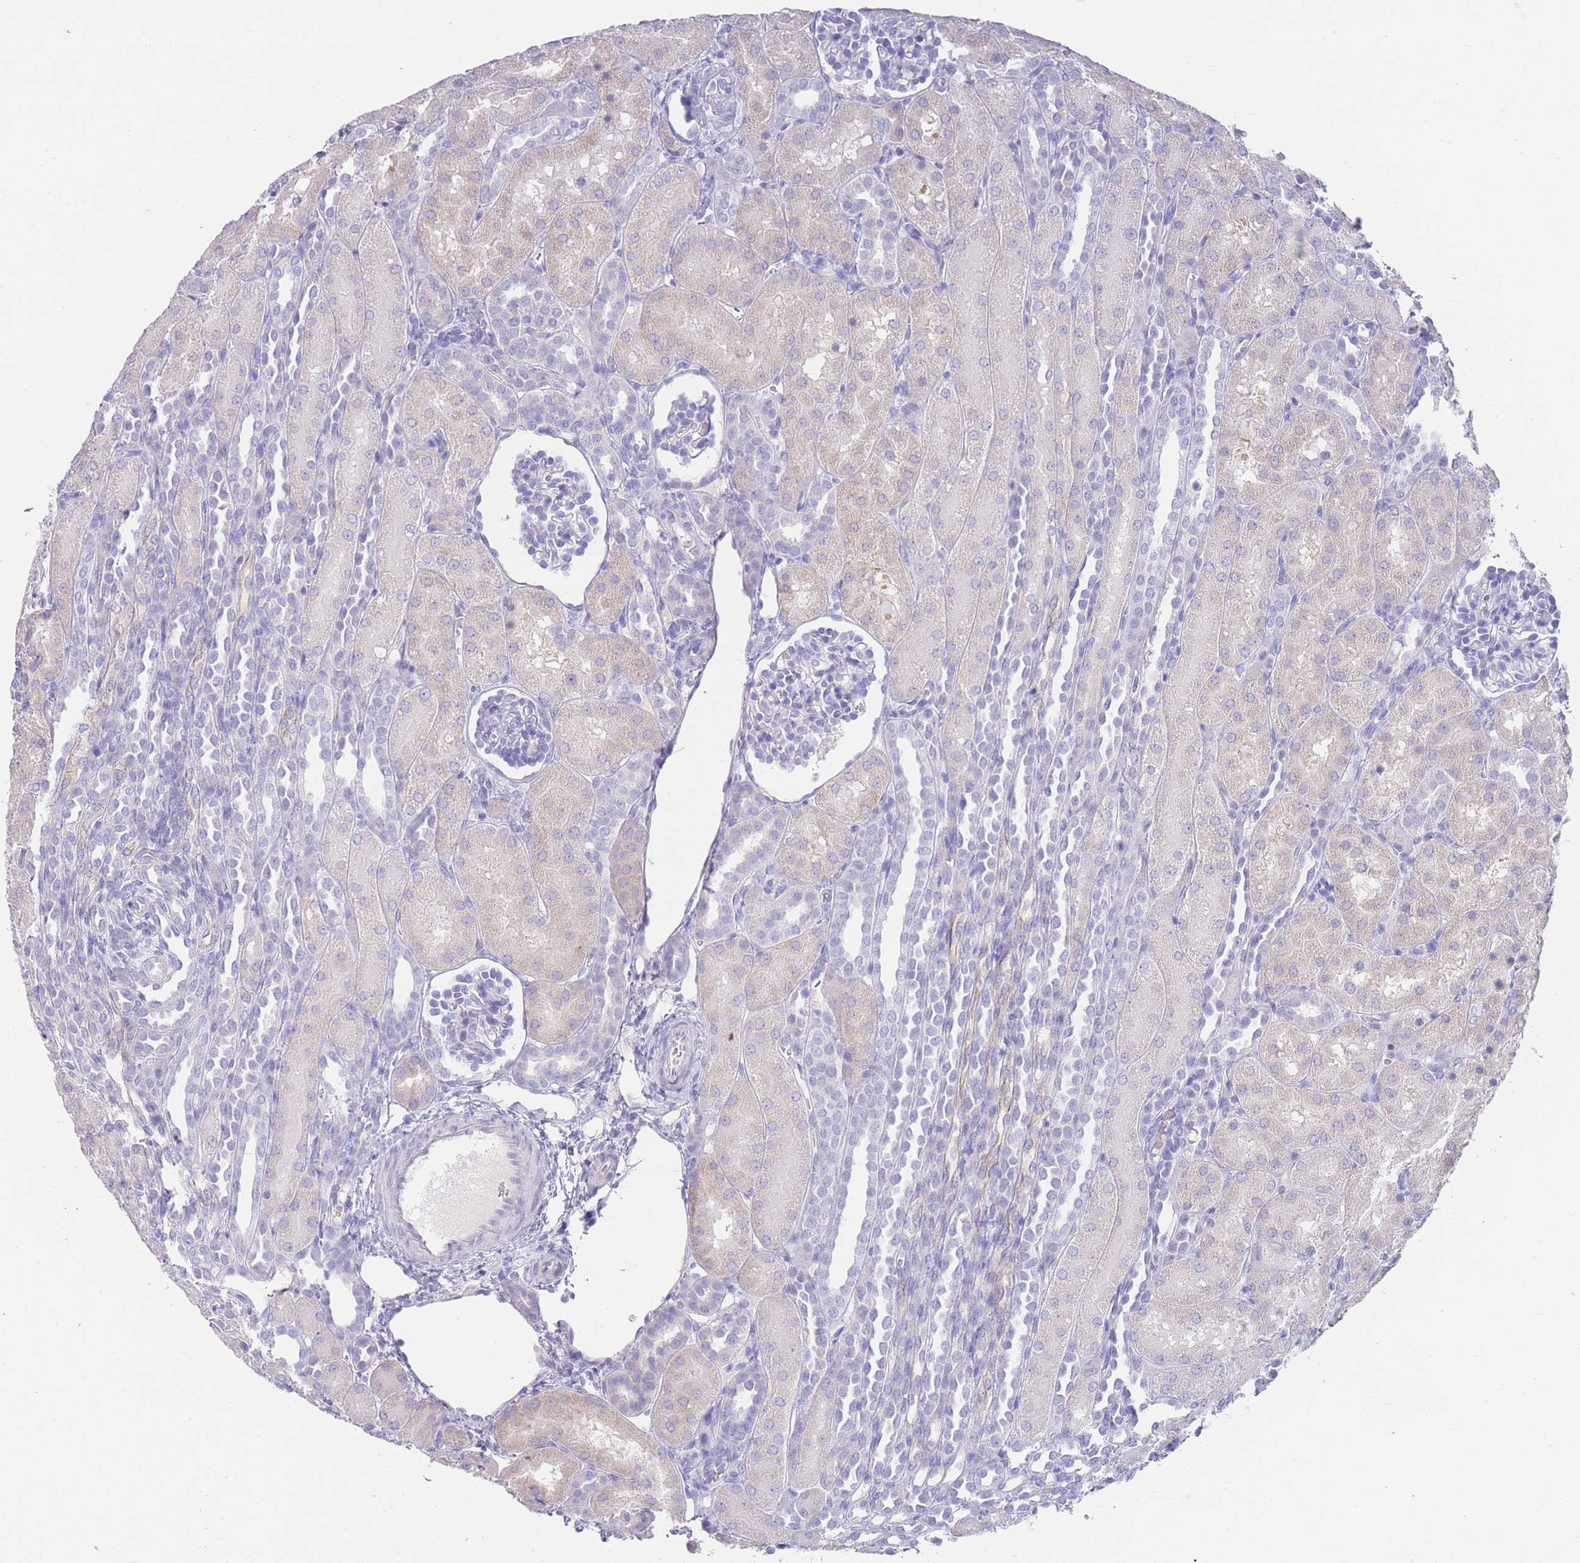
{"staining": {"intensity": "negative", "quantity": "none", "location": "none"}, "tissue": "kidney", "cell_type": "Cells in glomeruli", "image_type": "normal", "snomed": [{"axis": "morphology", "description": "Normal tissue, NOS"}, {"axis": "topography", "description": "Kidney"}], "caption": "IHC photomicrograph of benign kidney: human kidney stained with DAB reveals no significant protein expression in cells in glomeruli. The staining is performed using DAB (3,3'-diaminobenzidine) brown chromogen with nuclei counter-stained in using hematoxylin.", "gene": "LRRC37A2", "patient": {"sex": "male", "age": 1}}